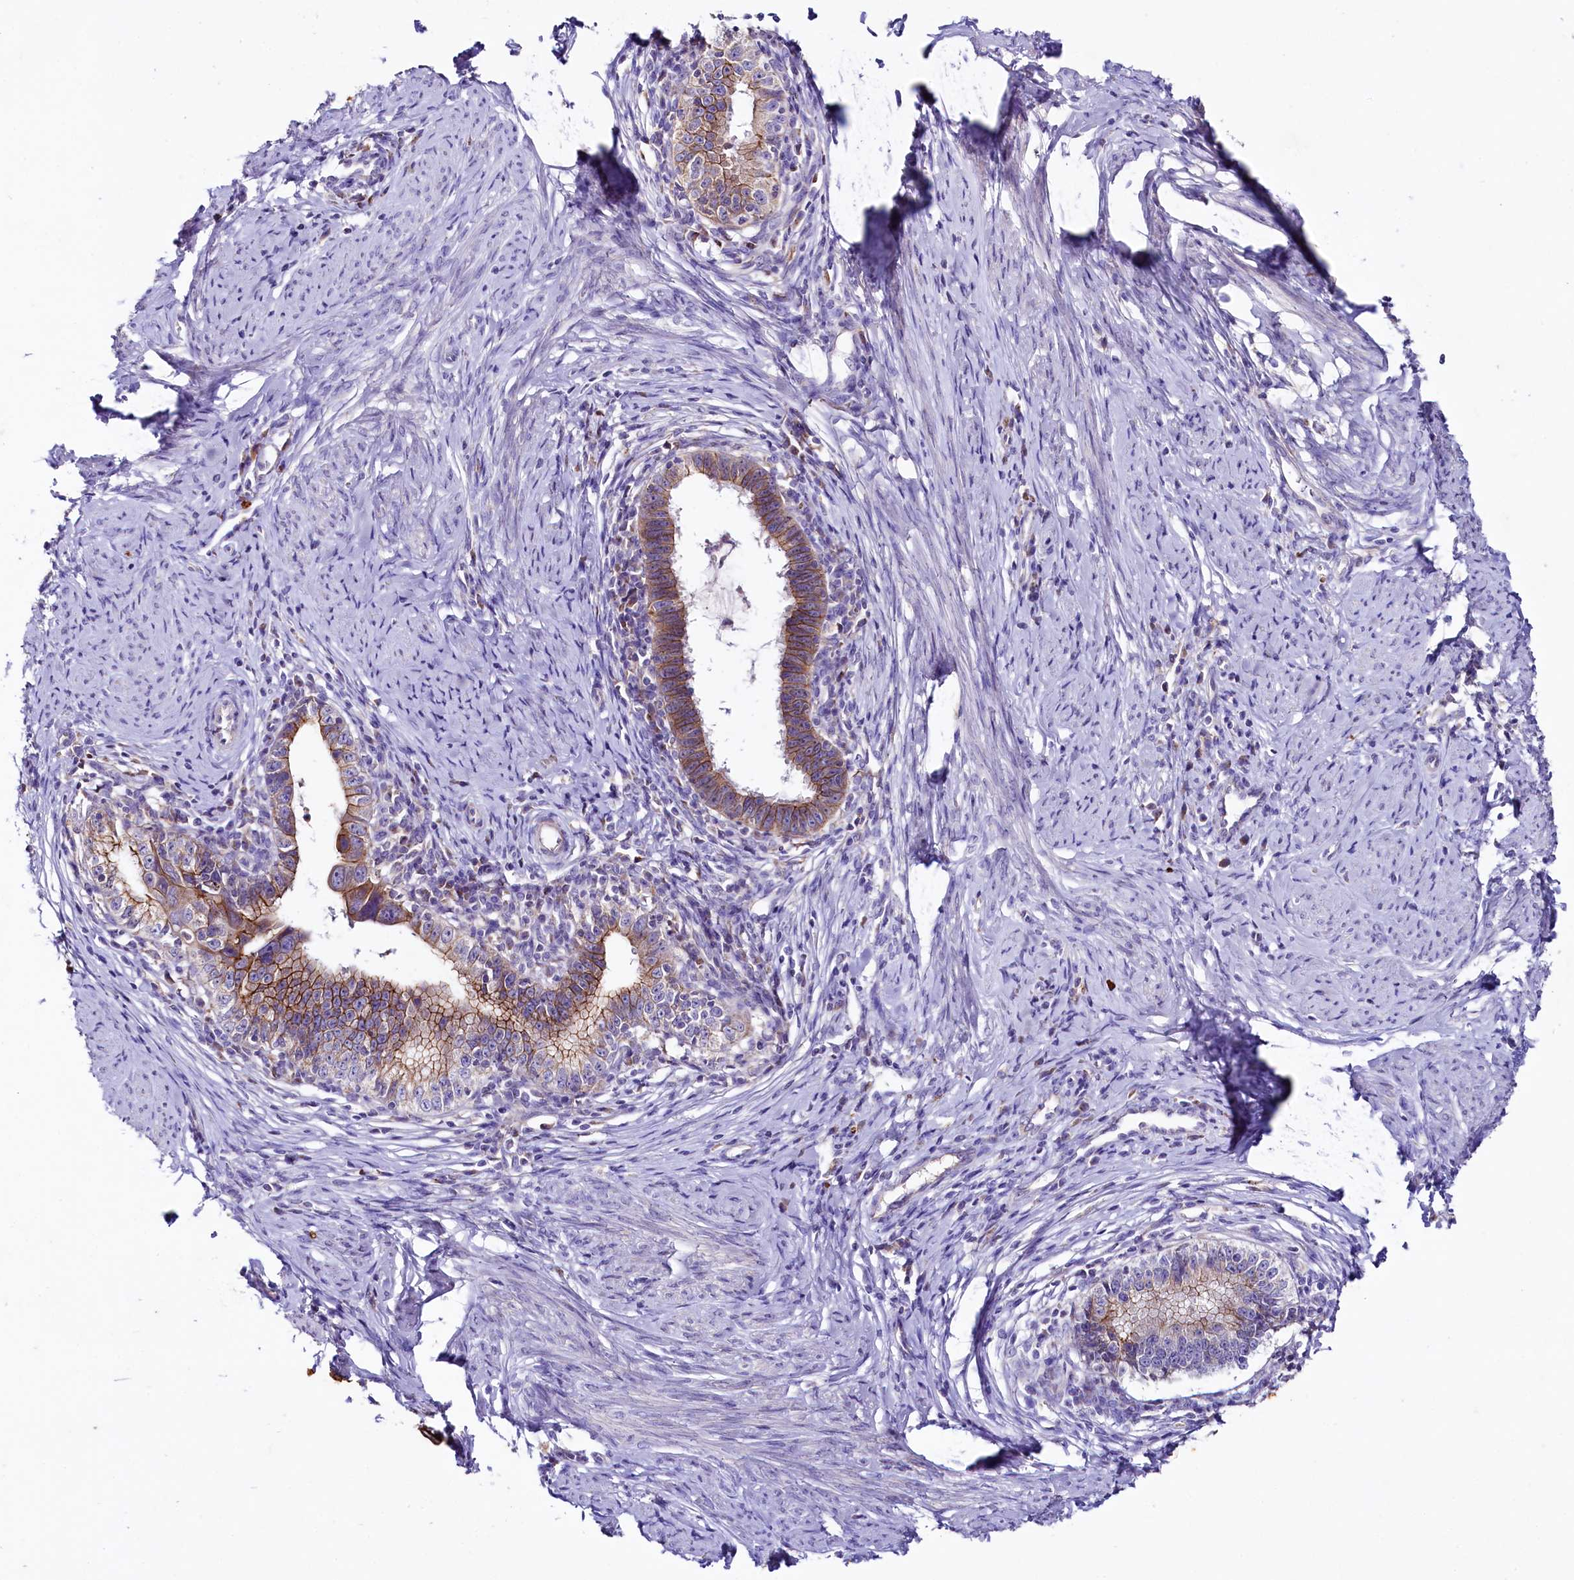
{"staining": {"intensity": "moderate", "quantity": ">75%", "location": "cytoplasmic/membranous"}, "tissue": "cervical cancer", "cell_type": "Tumor cells", "image_type": "cancer", "snomed": [{"axis": "morphology", "description": "Adenocarcinoma, NOS"}, {"axis": "topography", "description": "Cervix"}], "caption": "DAB immunohistochemical staining of human cervical cancer (adenocarcinoma) demonstrates moderate cytoplasmic/membranous protein expression in about >75% of tumor cells. (Stains: DAB (3,3'-diaminobenzidine) in brown, nuclei in blue, Microscopy: brightfield microscopy at high magnification).", "gene": "SACM1L", "patient": {"sex": "female", "age": 36}}